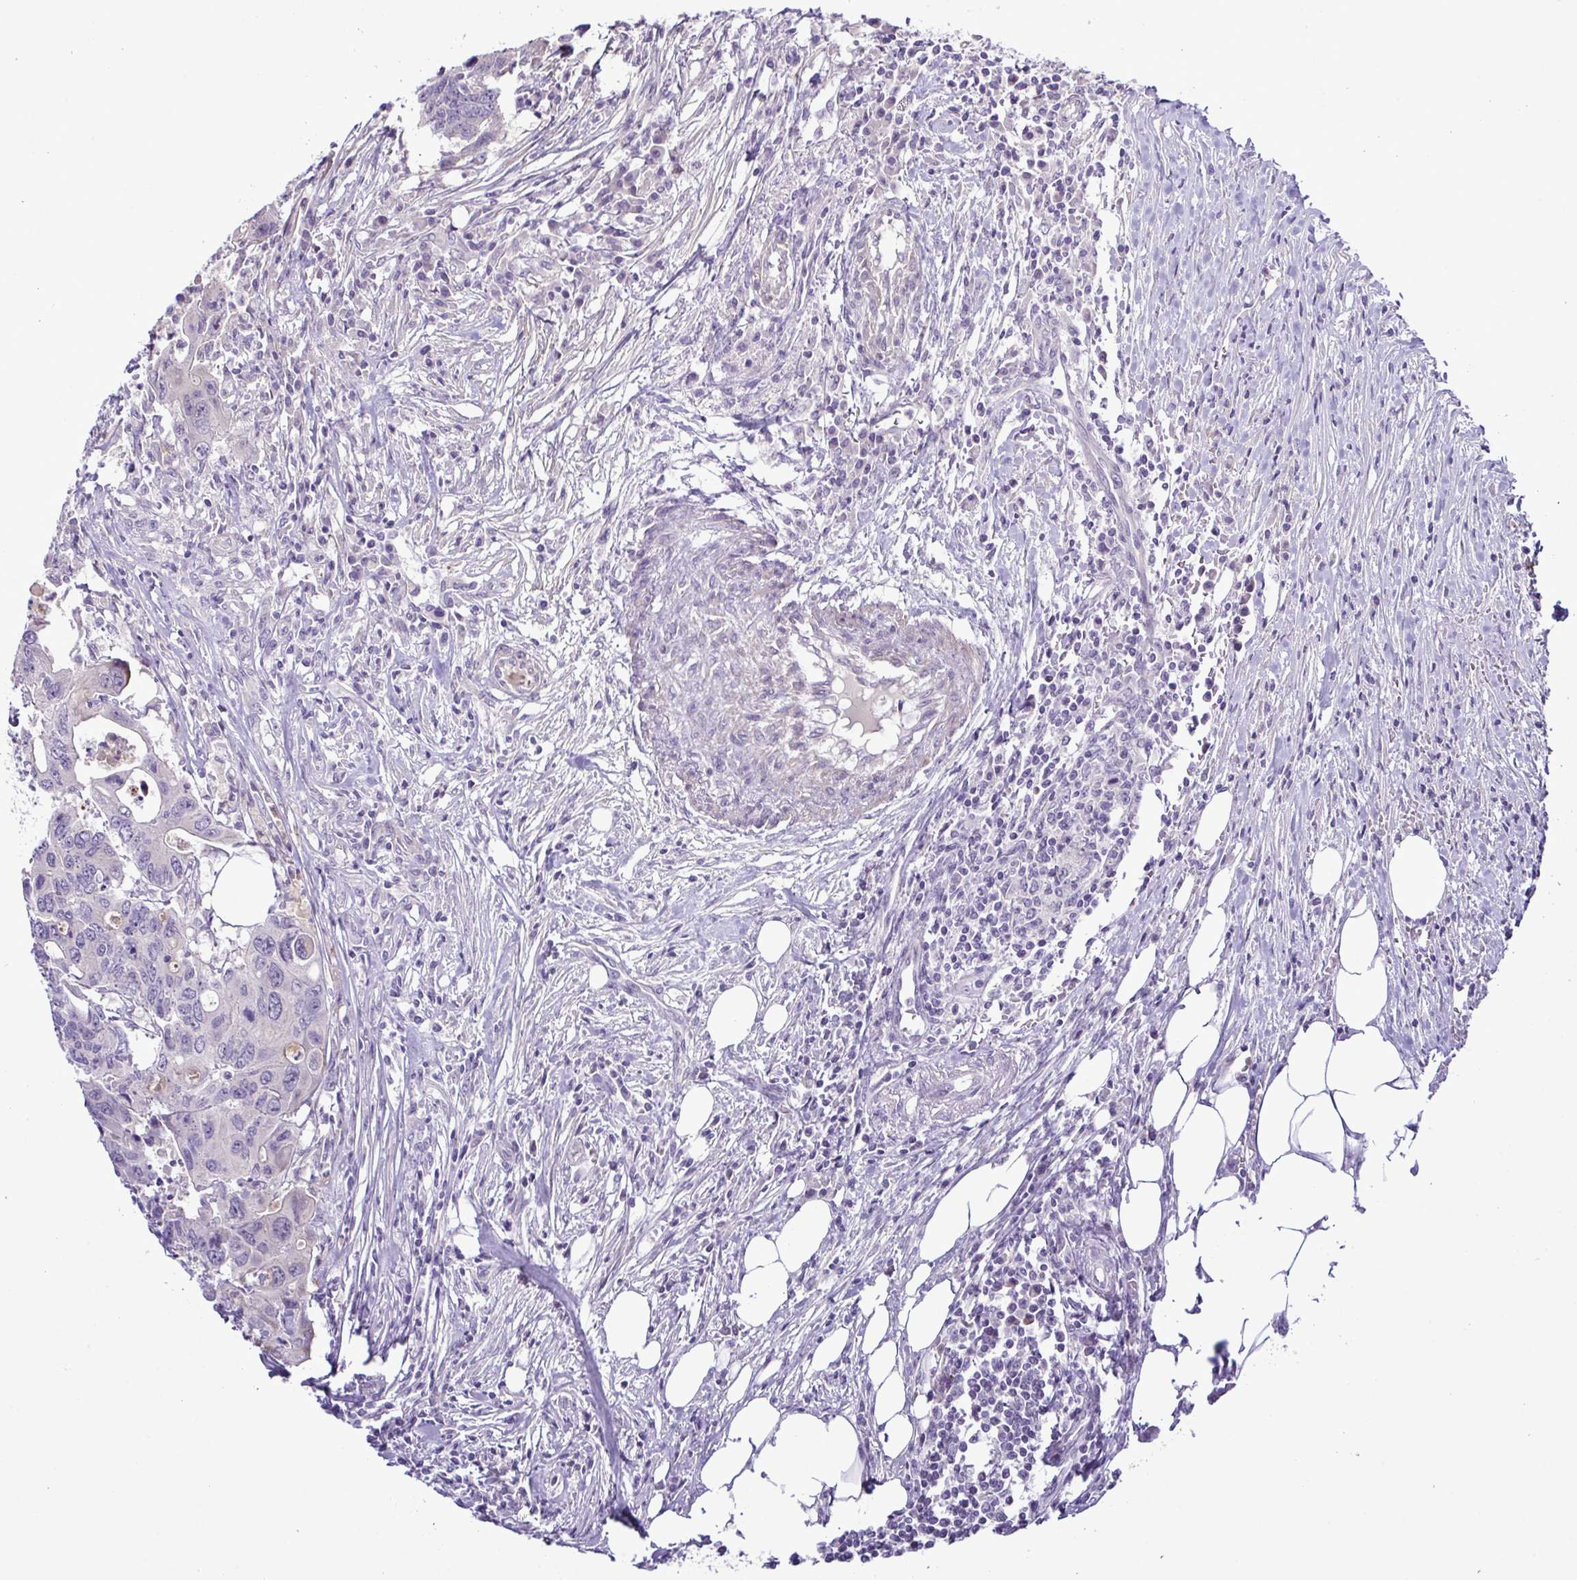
{"staining": {"intensity": "negative", "quantity": "none", "location": "none"}, "tissue": "colorectal cancer", "cell_type": "Tumor cells", "image_type": "cancer", "snomed": [{"axis": "morphology", "description": "Adenocarcinoma, NOS"}, {"axis": "topography", "description": "Colon"}], "caption": "Photomicrograph shows no protein expression in tumor cells of colorectal cancer tissue.", "gene": "SYNPO2L", "patient": {"sex": "male", "age": 71}}